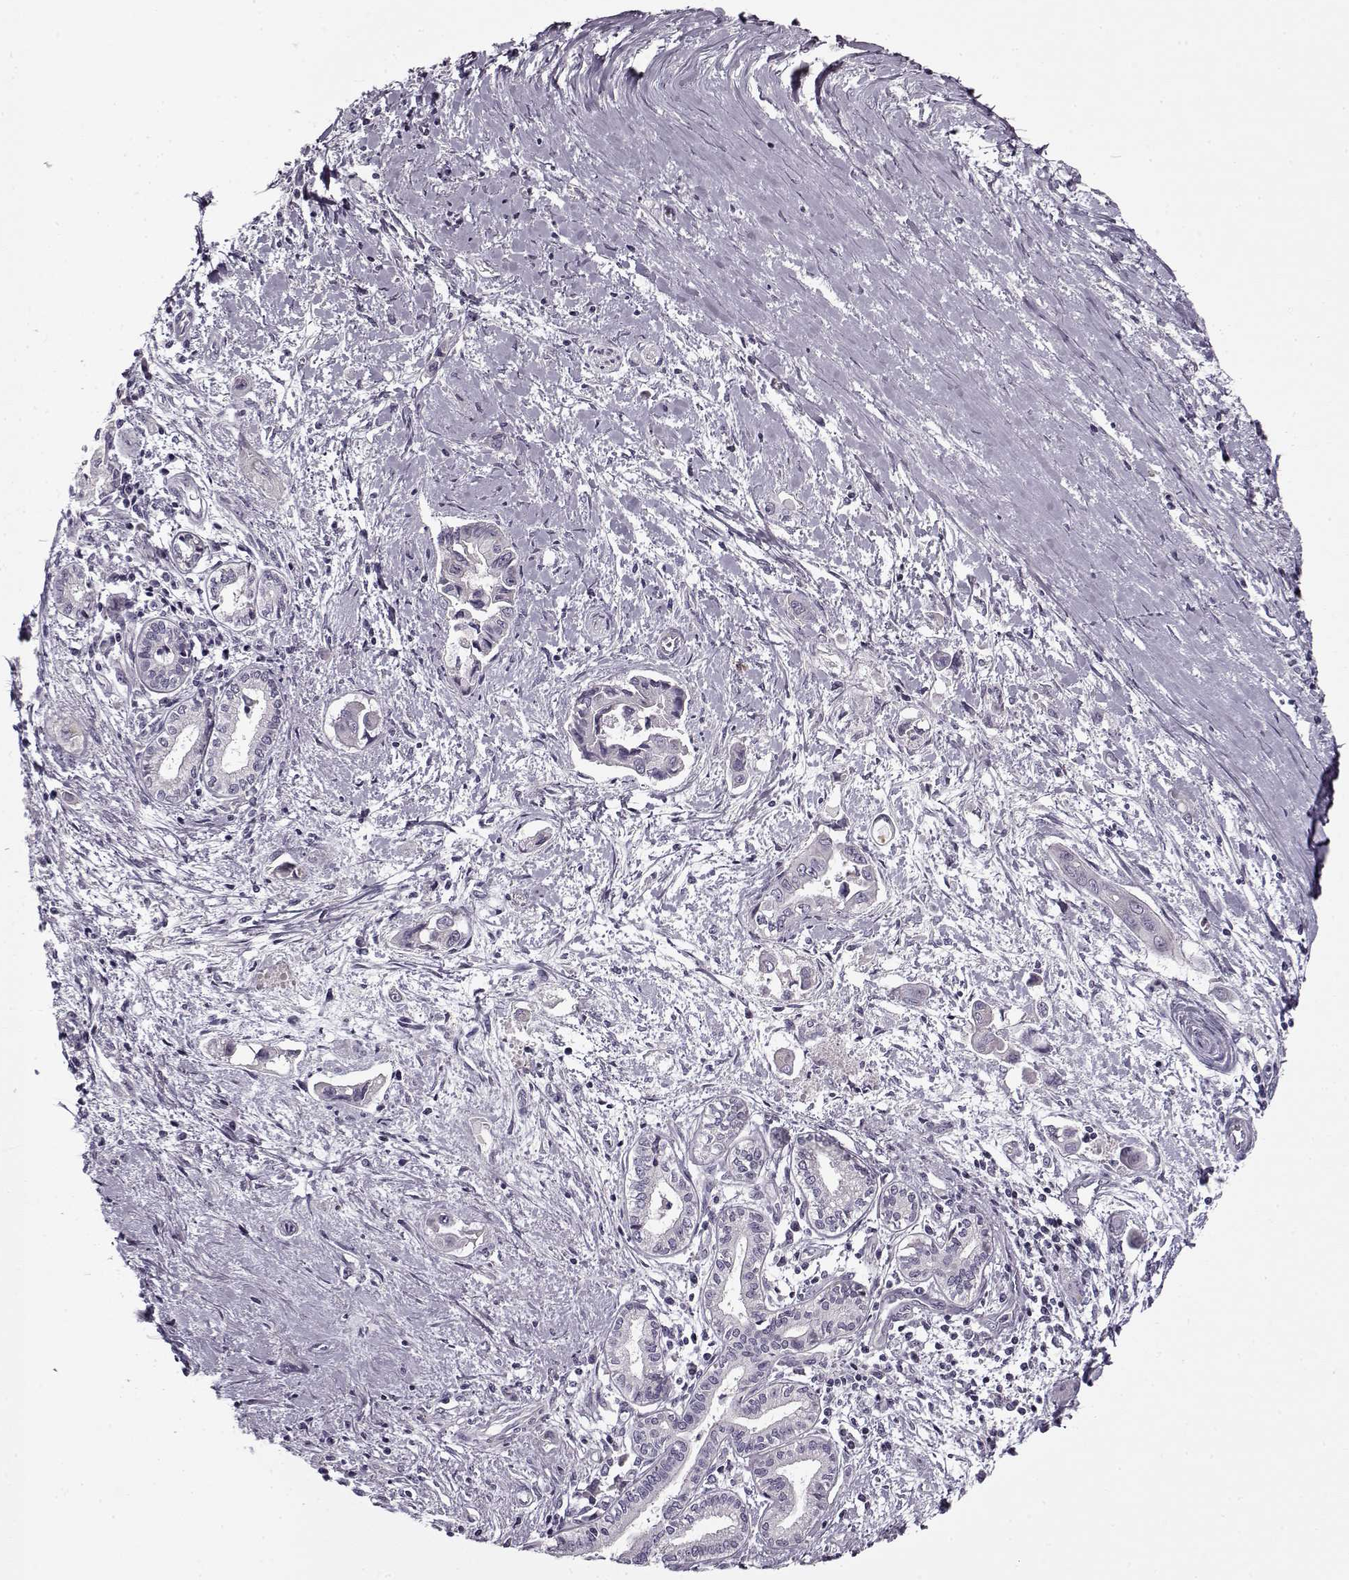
{"staining": {"intensity": "negative", "quantity": "none", "location": "none"}, "tissue": "pancreatic cancer", "cell_type": "Tumor cells", "image_type": "cancer", "snomed": [{"axis": "morphology", "description": "Adenocarcinoma, NOS"}, {"axis": "topography", "description": "Pancreas"}], "caption": "Immunohistochemistry (IHC) photomicrograph of neoplastic tissue: pancreatic adenocarcinoma stained with DAB reveals no significant protein expression in tumor cells.", "gene": "PNMT", "patient": {"sex": "male", "age": 60}}